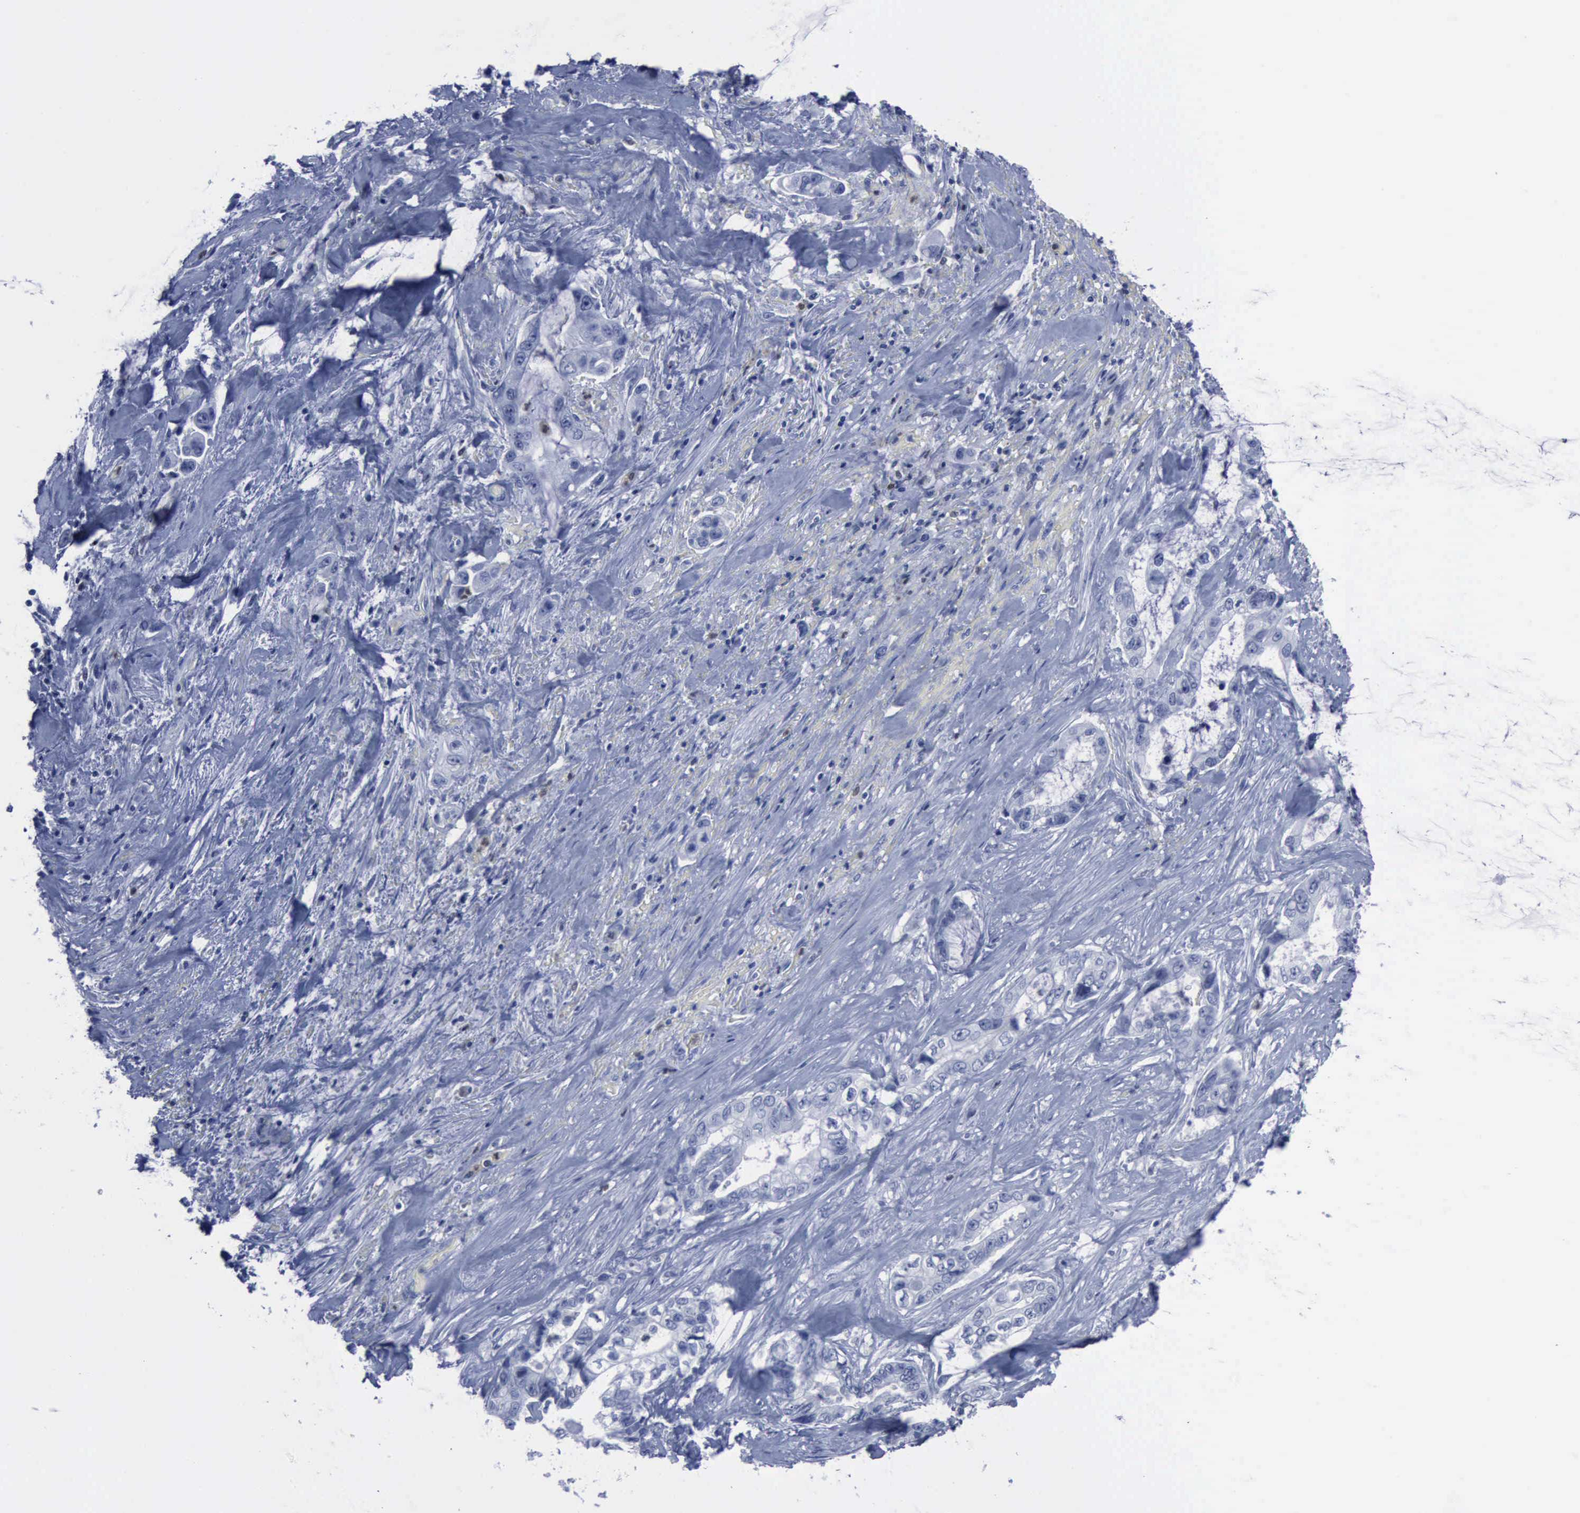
{"staining": {"intensity": "negative", "quantity": "none", "location": "none"}, "tissue": "pancreatic cancer", "cell_type": "Tumor cells", "image_type": "cancer", "snomed": [{"axis": "morphology", "description": "Adenocarcinoma, NOS"}, {"axis": "topography", "description": "Pancreas"}, {"axis": "topography", "description": "Stomach, upper"}], "caption": "Human pancreatic adenocarcinoma stained for a protein using IHC reveals no expression in tumor cells.", "gene": "CSTA", "patient": {"sex": "male", "age": 77}}